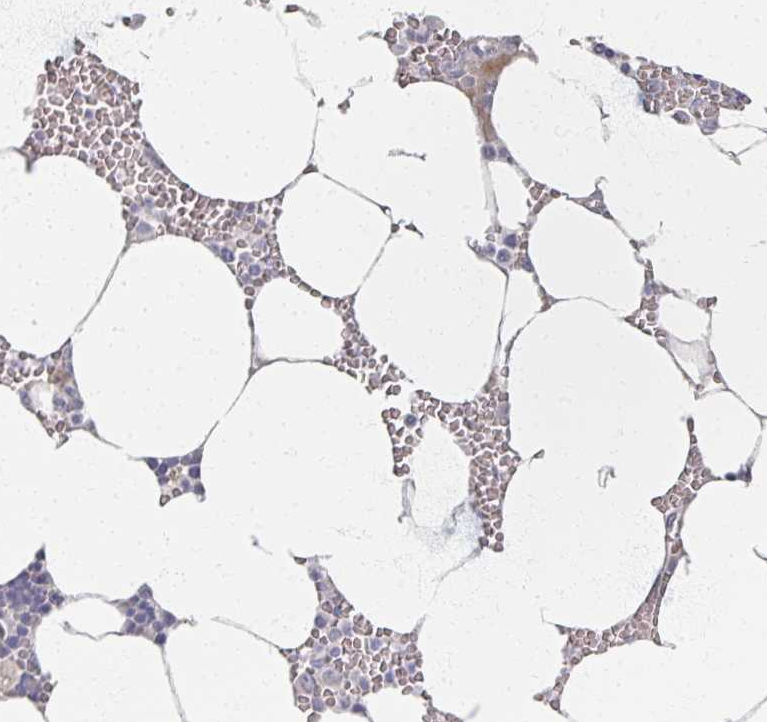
{"staining": {"intensity": "negative", "quantity": "none", "location": "none"}, "tissue": "bone marrow", "cell_type": "Hematopoietic cells", "image_type": "normal", "snomed": [{"axis": "morphology", "description": "Normal tissue, NOS"}, {"axis": "topography", "description": "Bone marrow"}], "caption": "Hematopoietic cells are negative for protein expression in normal human bone marrow. The staining is performed using DAB (3,3'-diaminobenzidine) brown chromogen with nuclei counter-stained in using hematoxylin.", "gene": "TTYH3", "patient": {"sex": "male", "age": 70}}